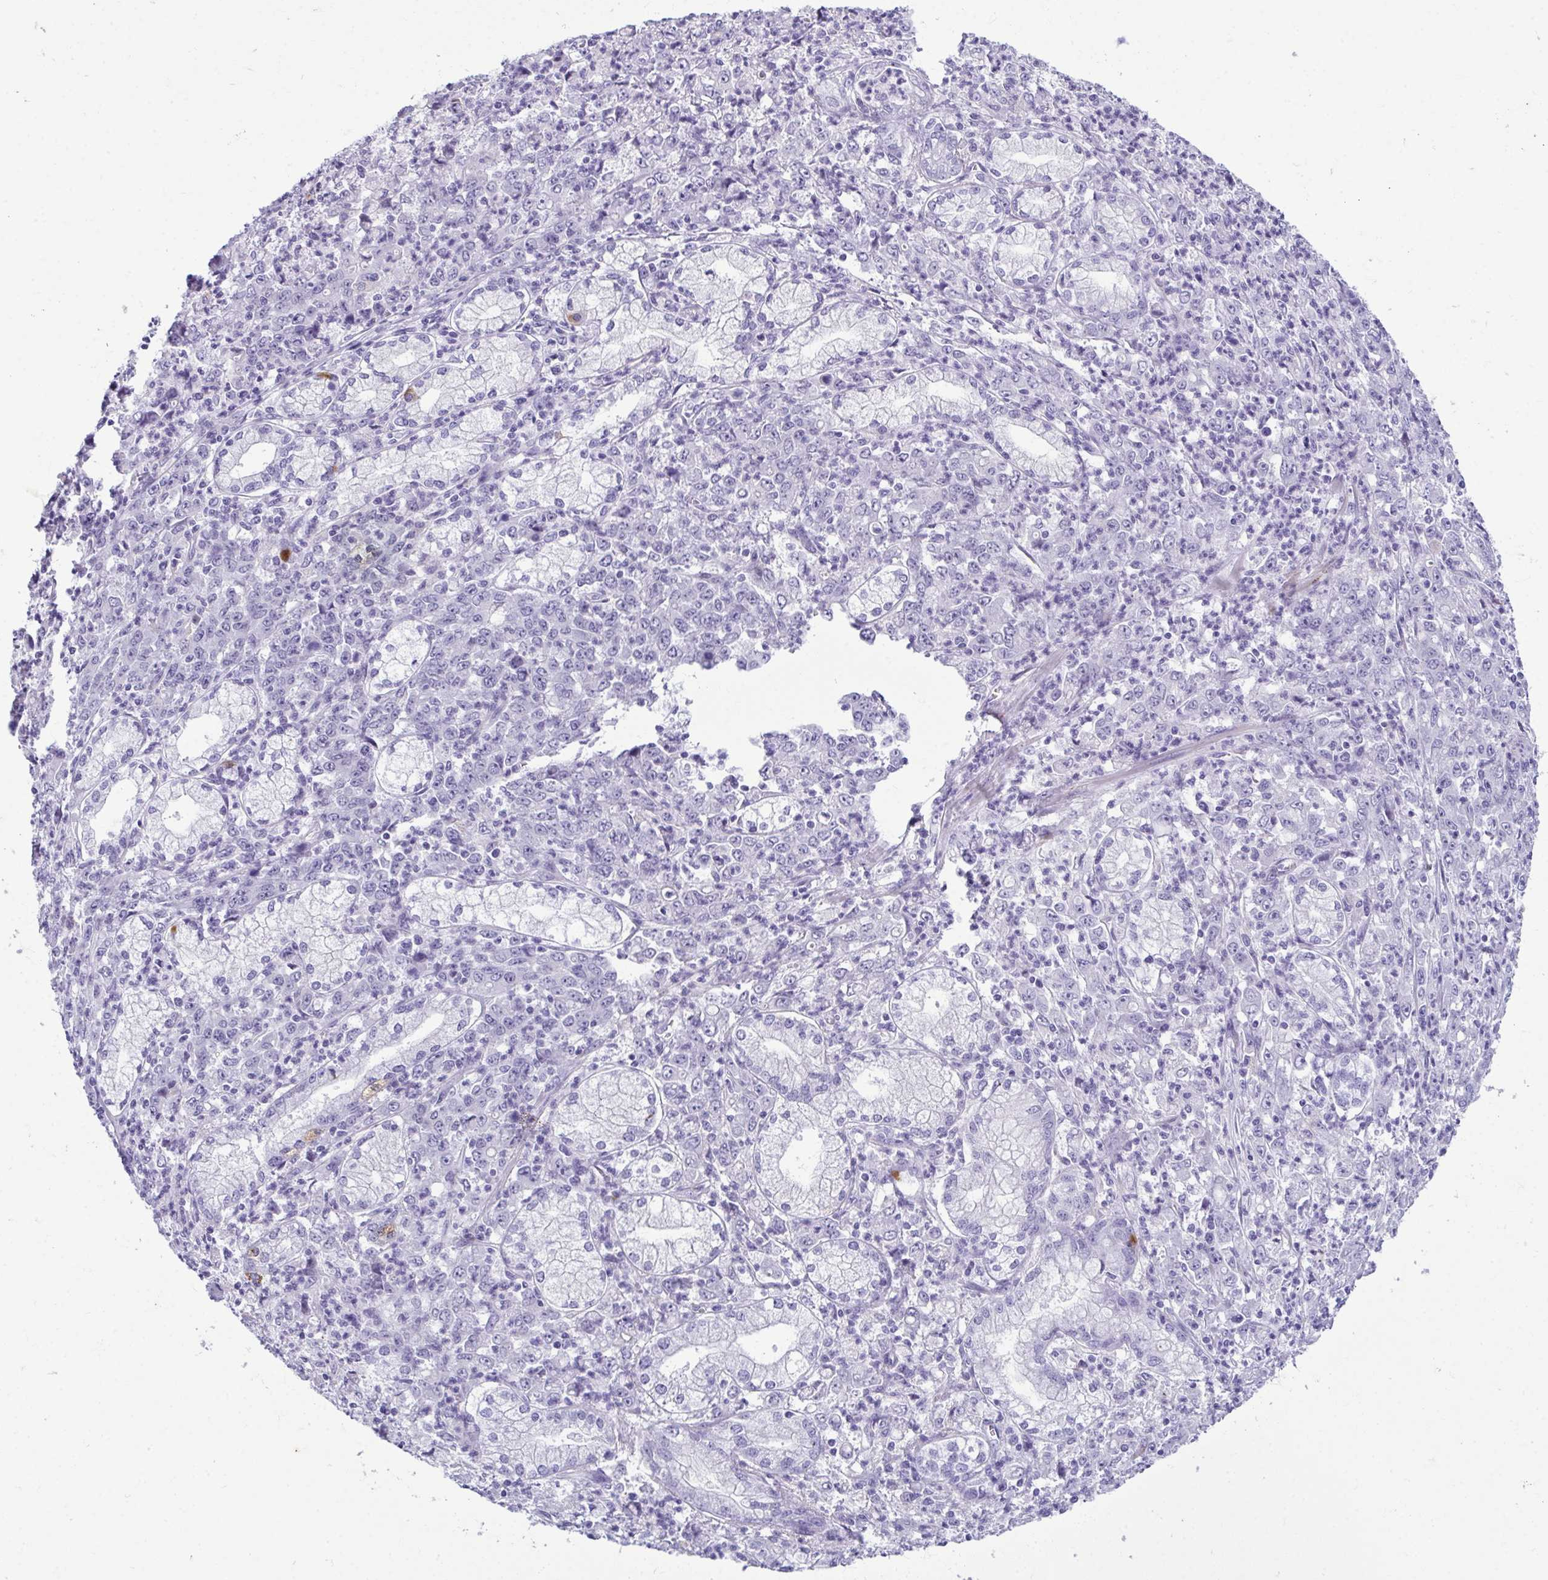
{"staining": {"intensity": "negative", "quantity": "none", "location": "none"}, "tissue": "stomach cancer", "cell_type": "Tumor cells", "image_type": "cancer", "snomed": [{"axis": "morphology", "description": "Adenocarcinoma, NOS"}, {"axis": "topography", "description": "Stomach, lower"}], "caption": "Immunohistochemical staining of human adenocarcinoma (stomach) shows no significant expression in tumor cells. Brightfield microscopy of IHC stained with DAB (3,3'-diaminobenzidine) (brown) and hematoxylin (blue), captured at high magnification.", "gene": "SERPINI1", "patient": {"sex": "female", "age": 71}}